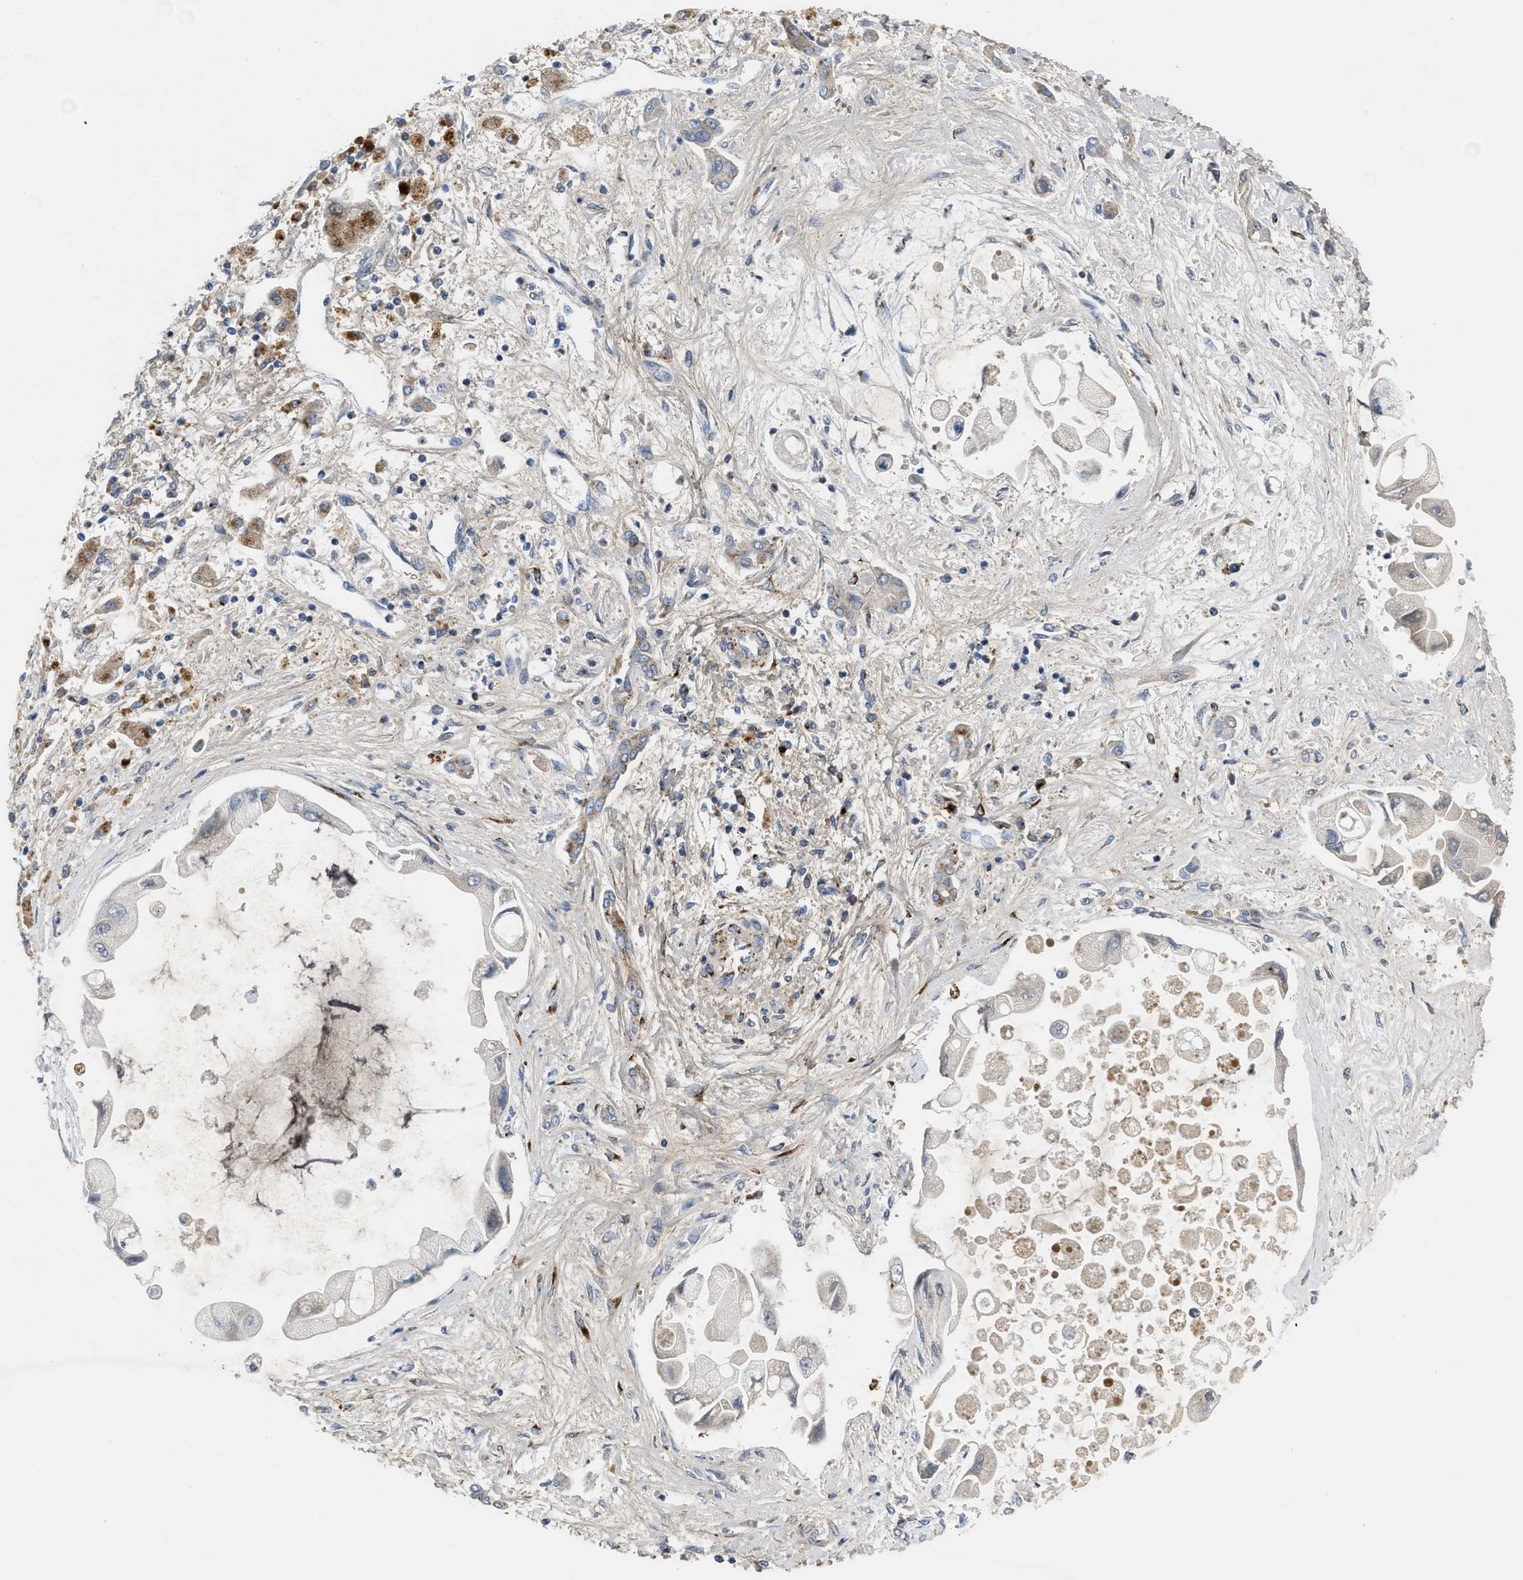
{"staining": {"intensity": "moderate", "quantity": "25%-75%", "location": "cytoplasmic/membranous"}, "tissue": "liver cancer", "cell_type": "Tumor cells", "image_type": "cancer", "snomed": [{"axis": "morphology", "description": "Cholangiocarcinoma"}, {"axis": "topography", "description": "Liver"}], "caption": "A photomicrograph showing moderate cytoplasmic/membranous staining in about 25%-75% of tumor cells in liver cancer, as visualized by brown immunohistochemical staining.", "gene": "ZNF70", "patient": {"sex": "male", "age": 50}}